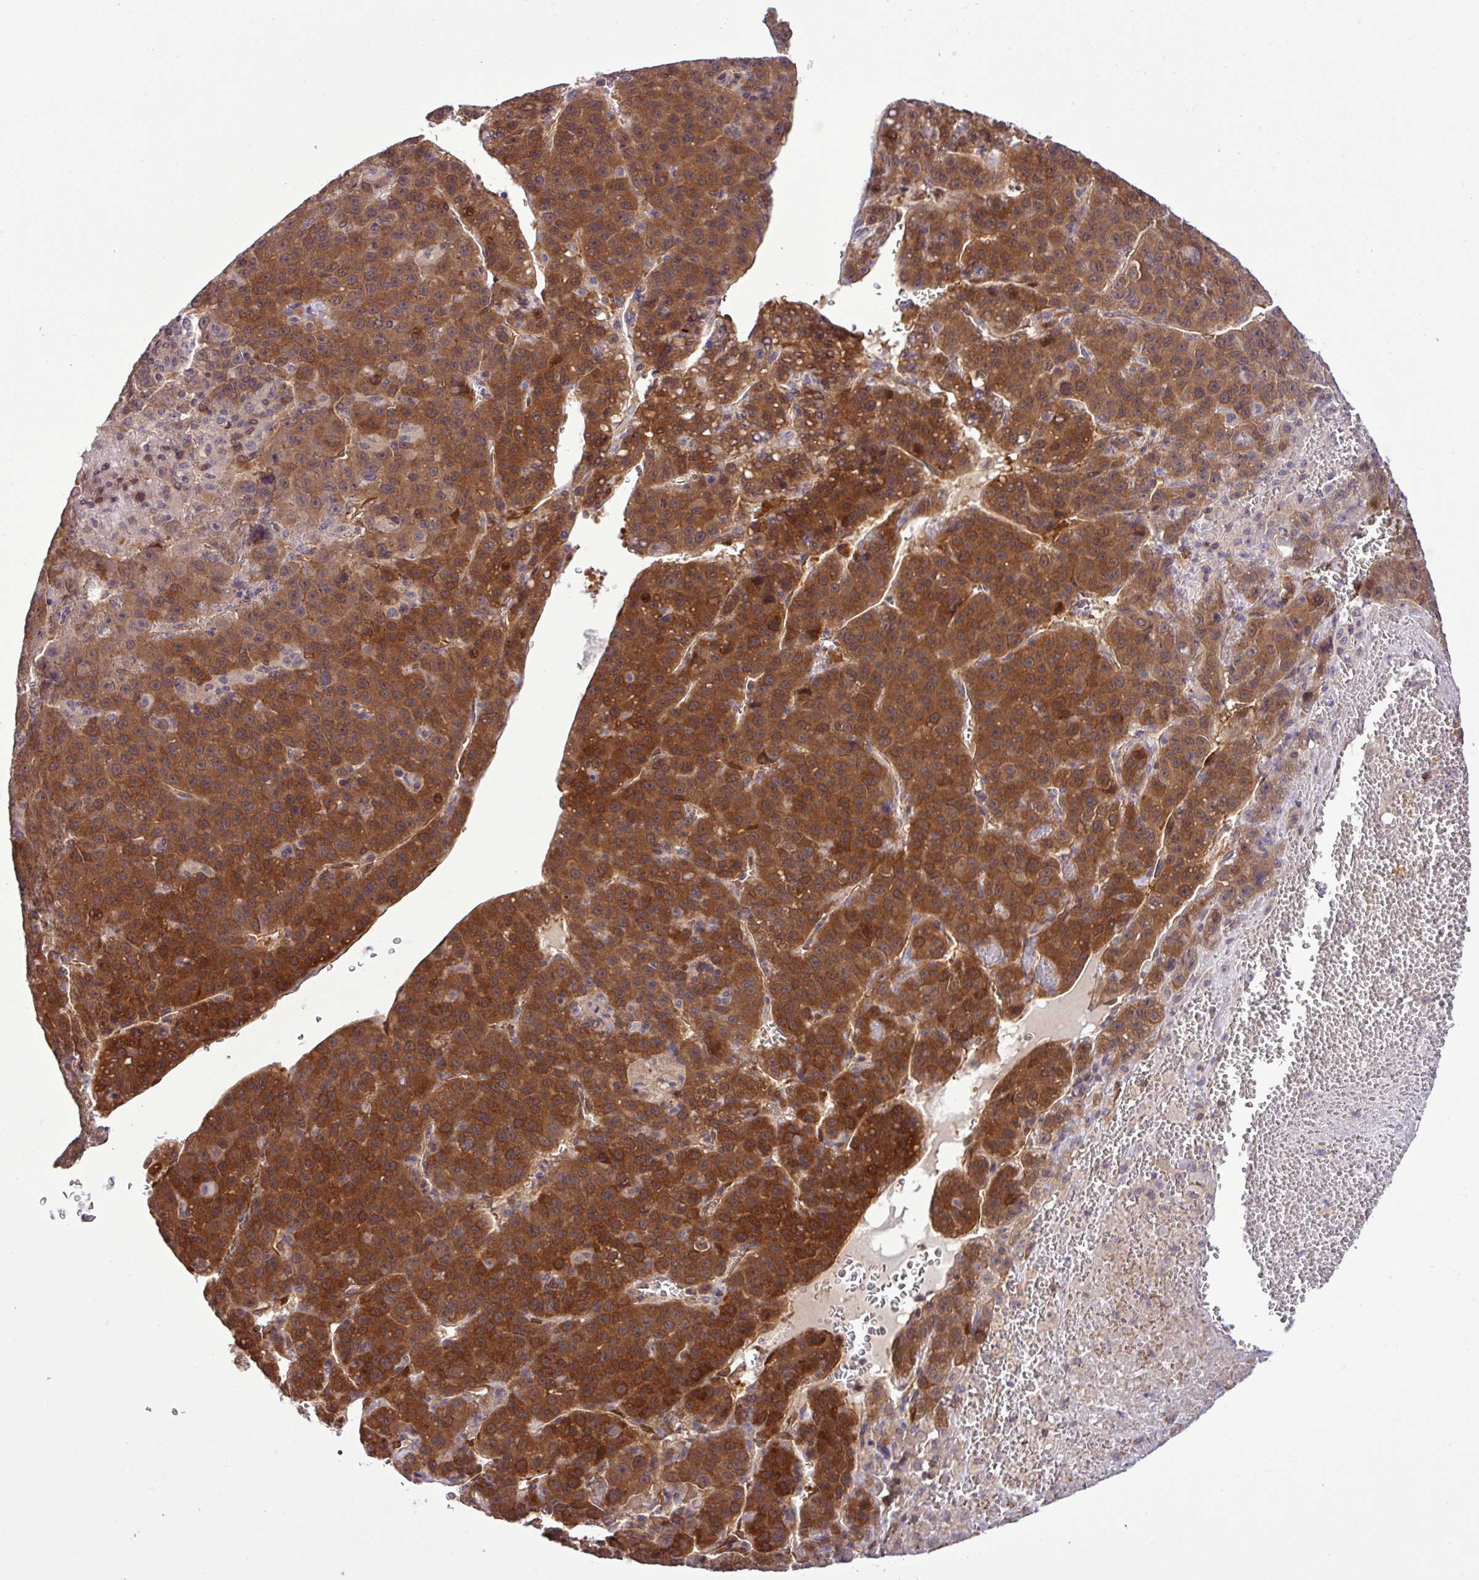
{"staining": {"intensity": "strong", "quantity": ">75%", "location": "cytoplasmic/membranous"}, "tissue": "liver cancer", "cell_type": "Tumor cells", "image_type": "cancer", "snomed": [{"axis": "morphology", "description": "Carcinoma, Hepatocellular, NOS"}, {"axis": "topography", "description": "Liver"}], "caption": "This histopathology image displays immunohistochemistry (IHC) staining of liver cancer (hepatocellular carcinoma), with high strong cytoplasmic/membranous positivity in about >75% of tumor cells.", "gene": "CARHSP1", "patient": {"sex": "female", "age": 53}}